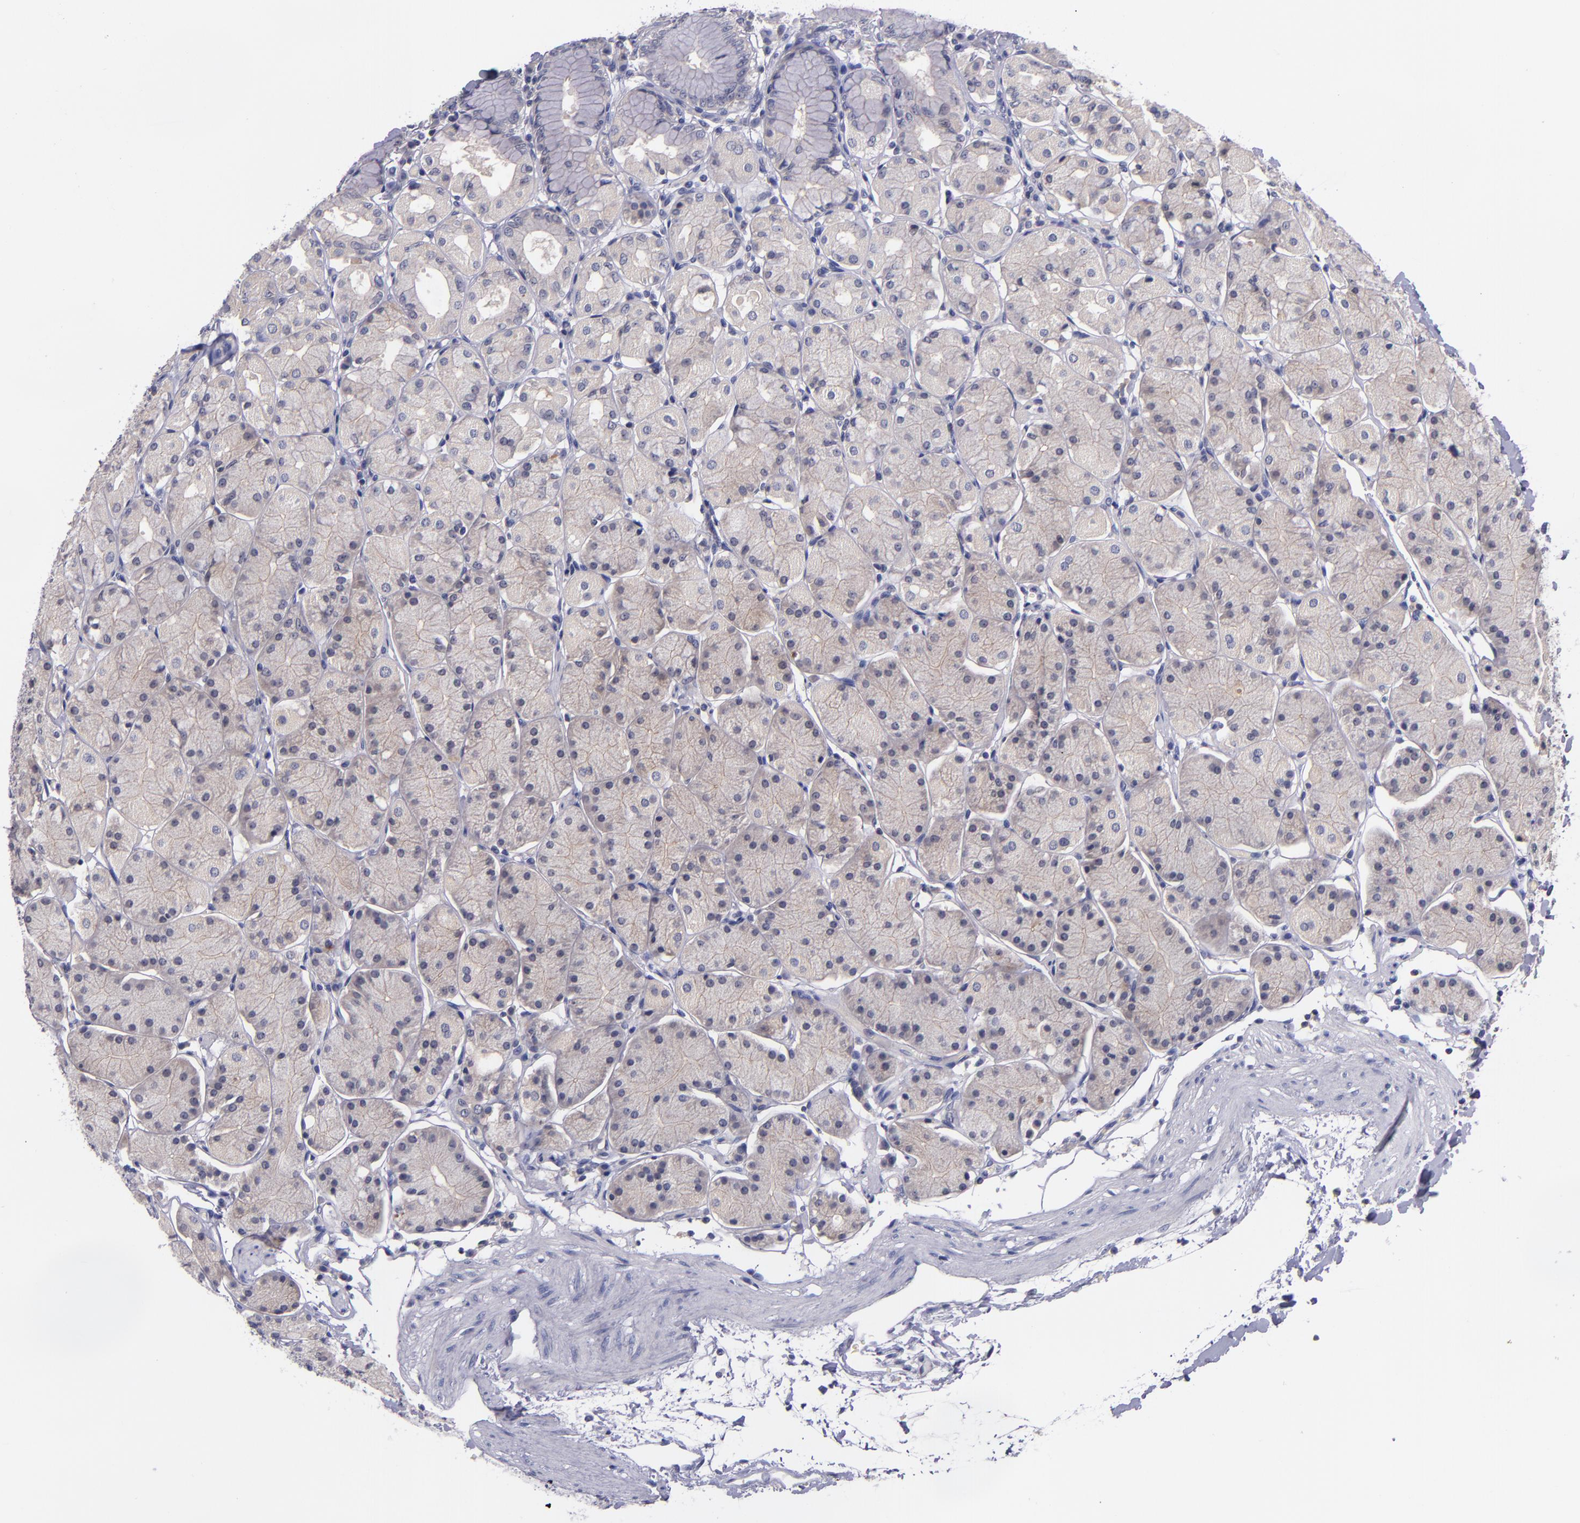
{"staining": {"intensity": "negative", "quantity": "none", "location": "none"}, "tissue": "stomach", "cell_type": "Glandular cells", "image_type": "normal", "snomed": [{"axis": "morphology", "description": "Normal tissue, NOS"}, {"axis": "topography", "description": "Stomach, upper"}, {"axis": "topography", "description": "Stomach"}], "caption": "Immunohistochemical staining of benign stomach reveals no significant expression in glandular cells. The staining is performed using DAB brown chromogen with nuclei counter-stained in using hematoxylin.", "gene": "RBP4", "patient": {"sex": "male", "age": 76}}